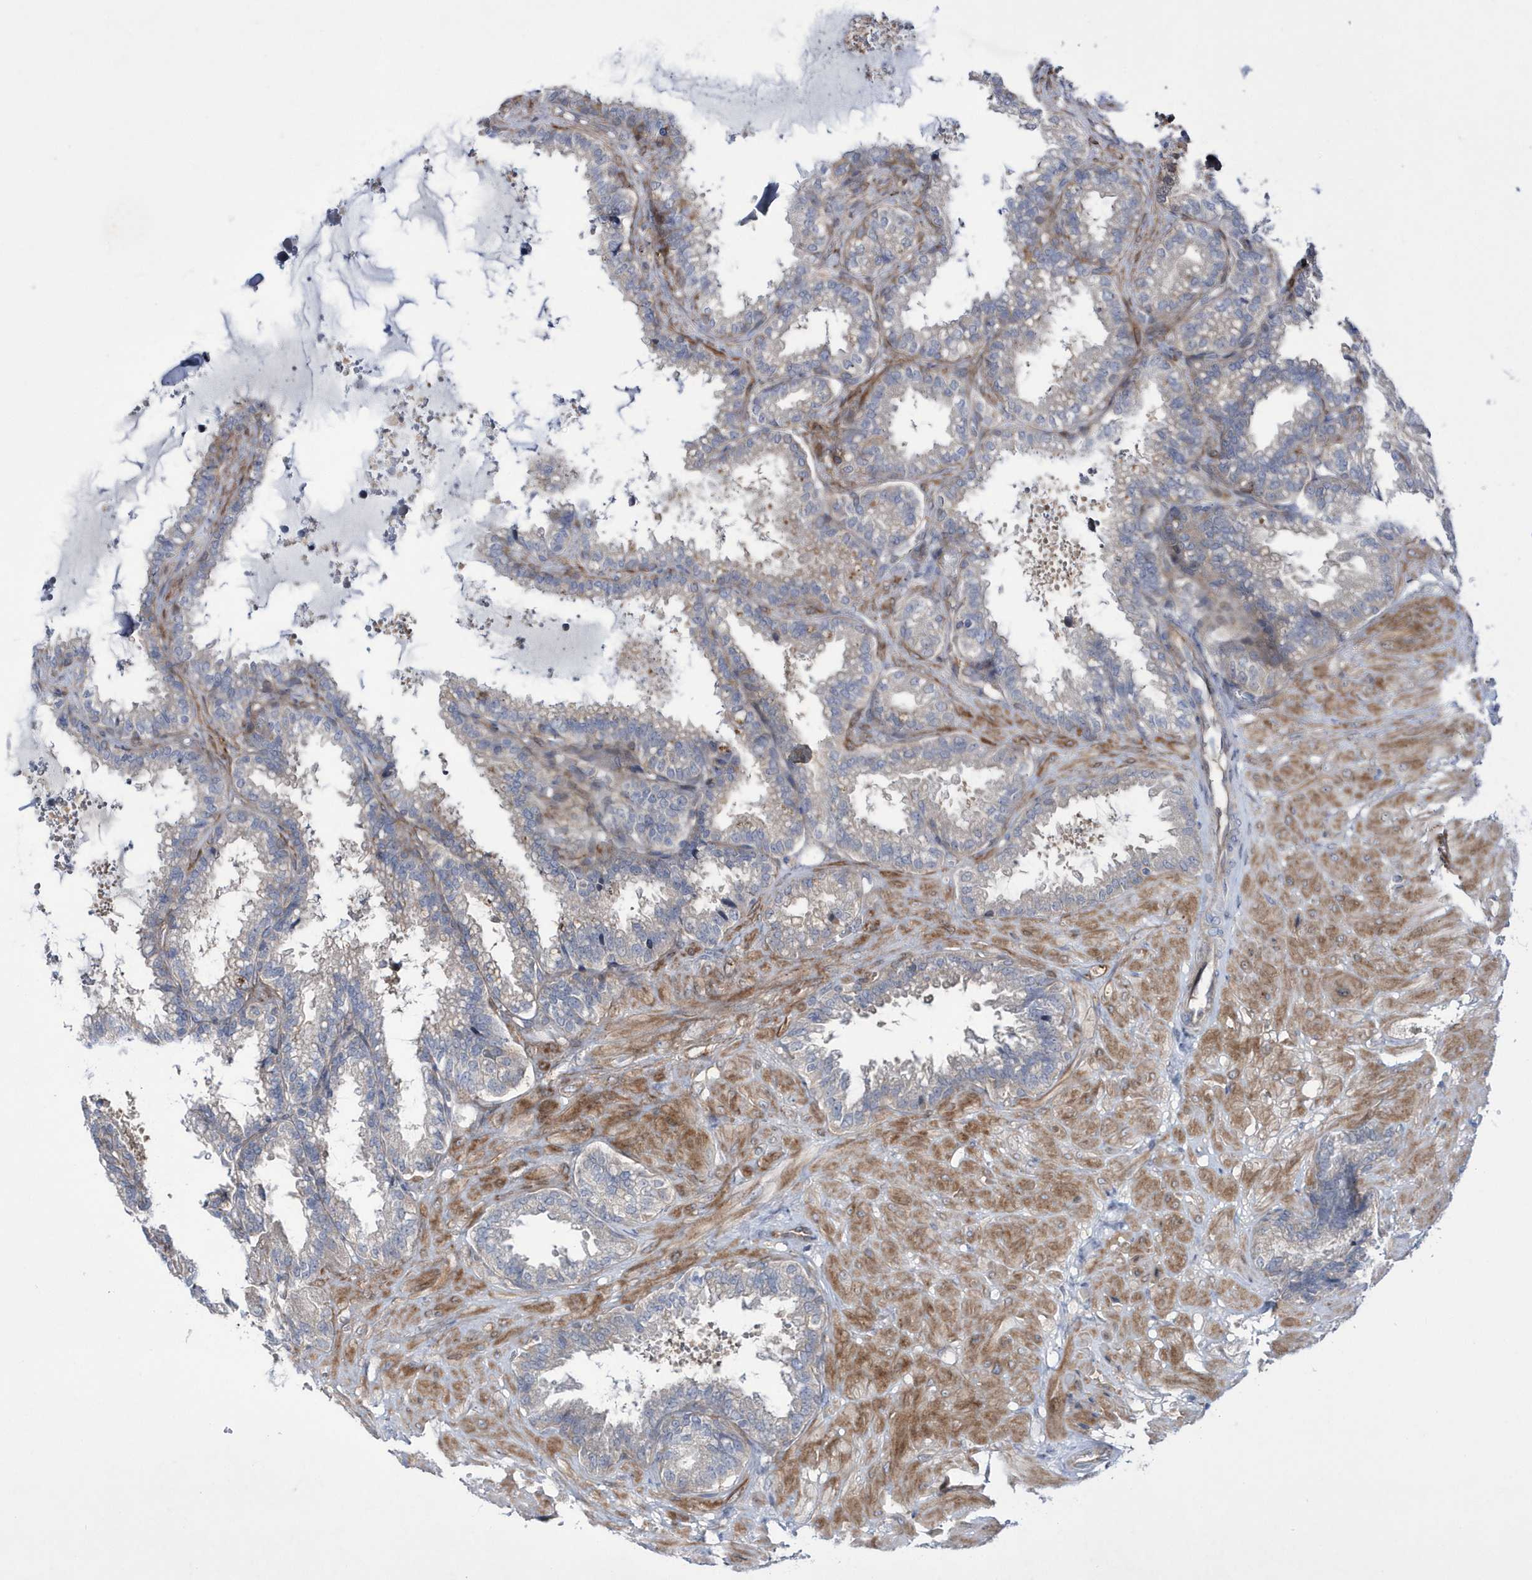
{"staining": {"intensity": "moderate", "quantity": "<25%", "location": "cytoplasmic/membranous"}, "tissue": "seminal vesicle", "cell_type": "Glandular cells", "image_type": "normal", "snomed": [{"axis": "morphology", "description": "Normal tissue, NOS"}, {"axis": "topography", "description": "Seminal veicle"}], "caption": "Immunohistochemical staining of normal human seminal vesicle displays moderate cytoplasmic/membranous protein positivity in about <25% of glandular cells. The protein is shown in brown color, while the nuclei are stained blue.", "gene": "DSPP", "patient": {"sex": "male", "age": 46}}